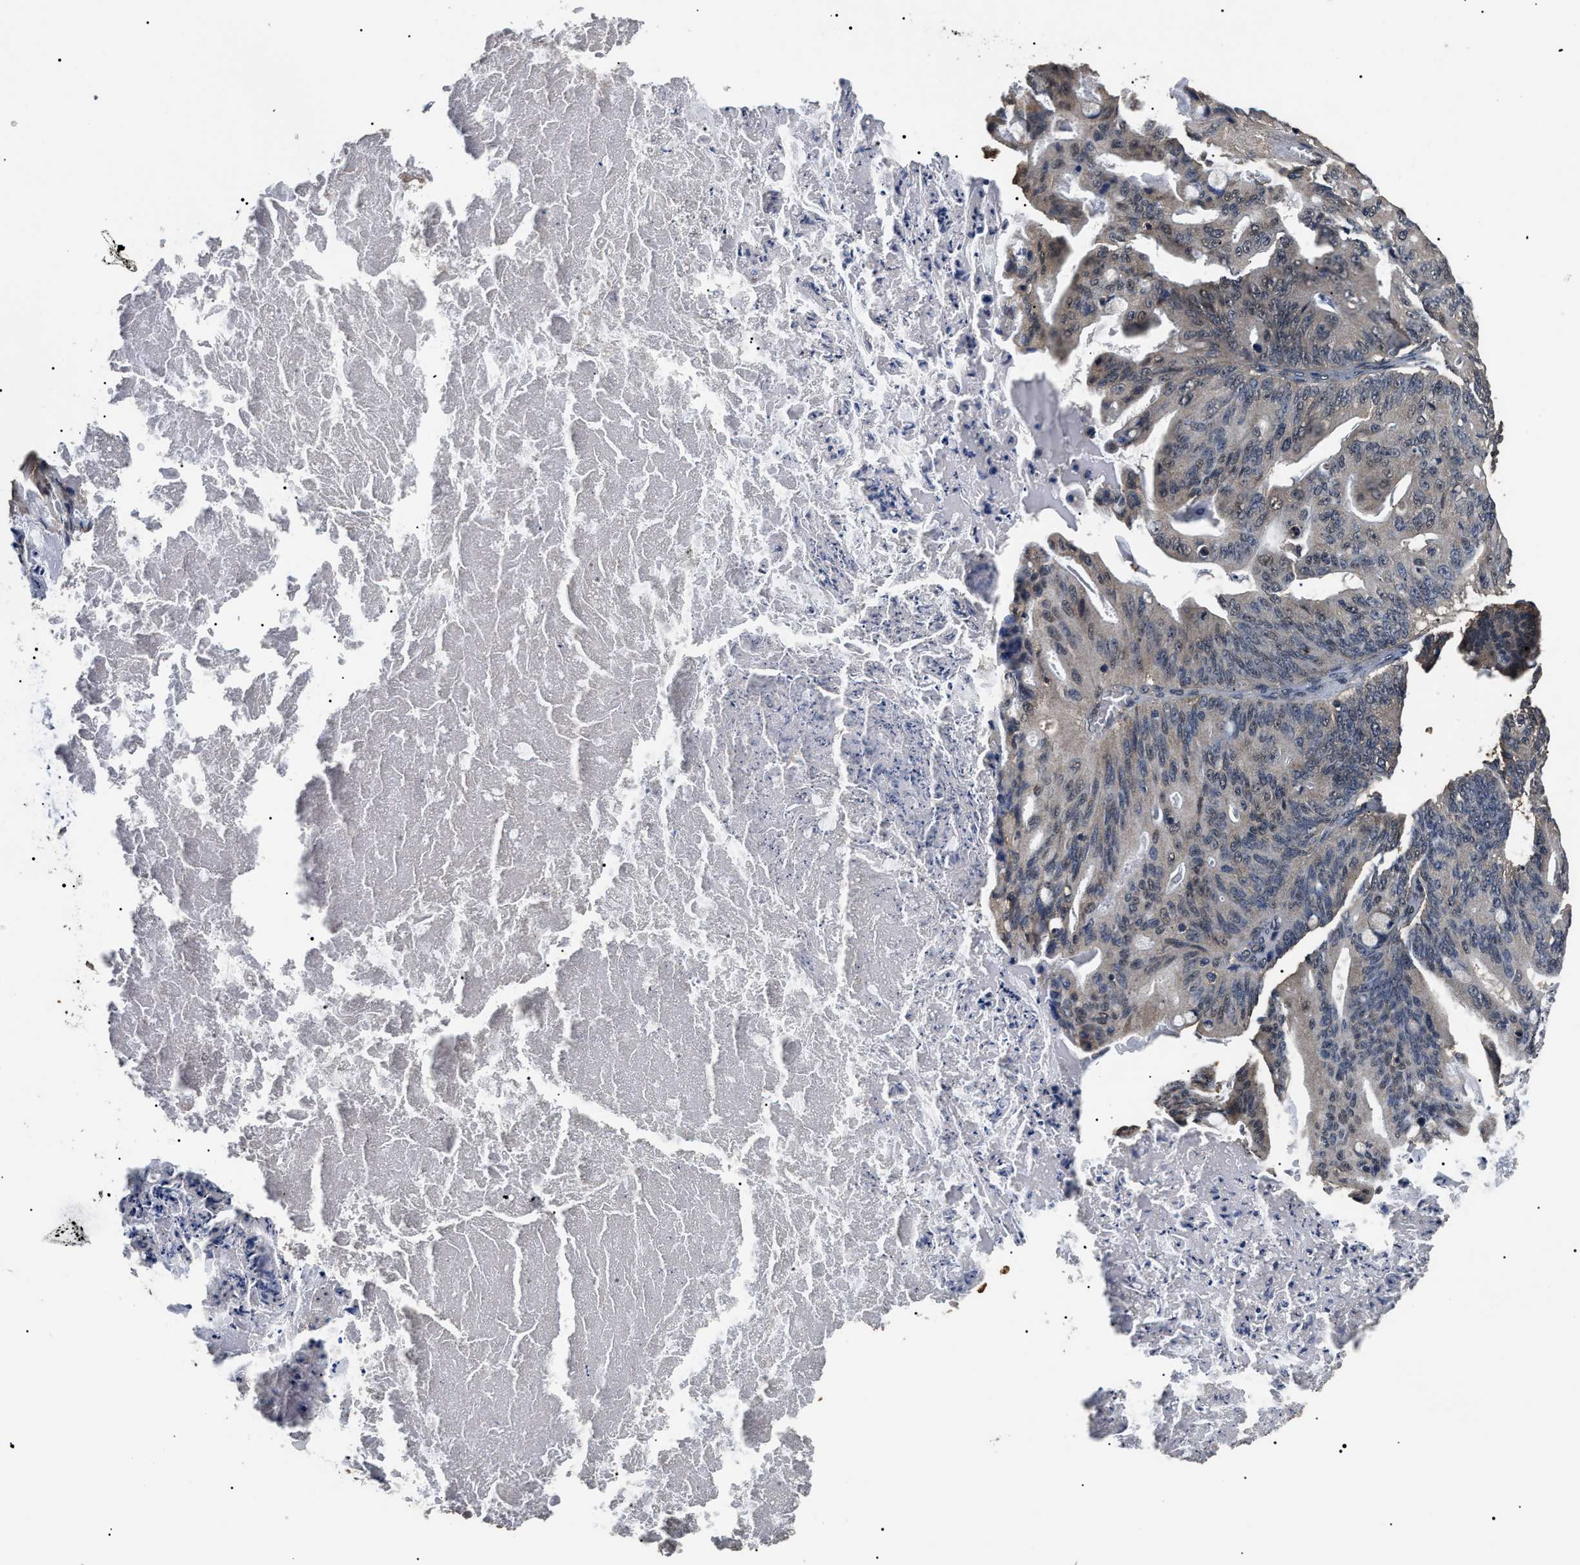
{"staining": {"intensity": "weak", "quantity": ">75%", "location": "cytoplasmic/membranous"}, "tissue": "ovarian cancer", "cell_type": "Tumor cells", "image_type": "cancer", "snomed": [{"axis": "morphology", "description": "Cystadenocarcinoma, mucinous, NOS"}, {"axis": "topography", "description": "Ovary"}], "caption": "Protein expression analysis of human ovarian cancer reveals weak cytoplasmic/membranous positivity in about >75% of tumor cells.", "gene": "PSMD8", "patient": {"sex": "female", "age": 36}}